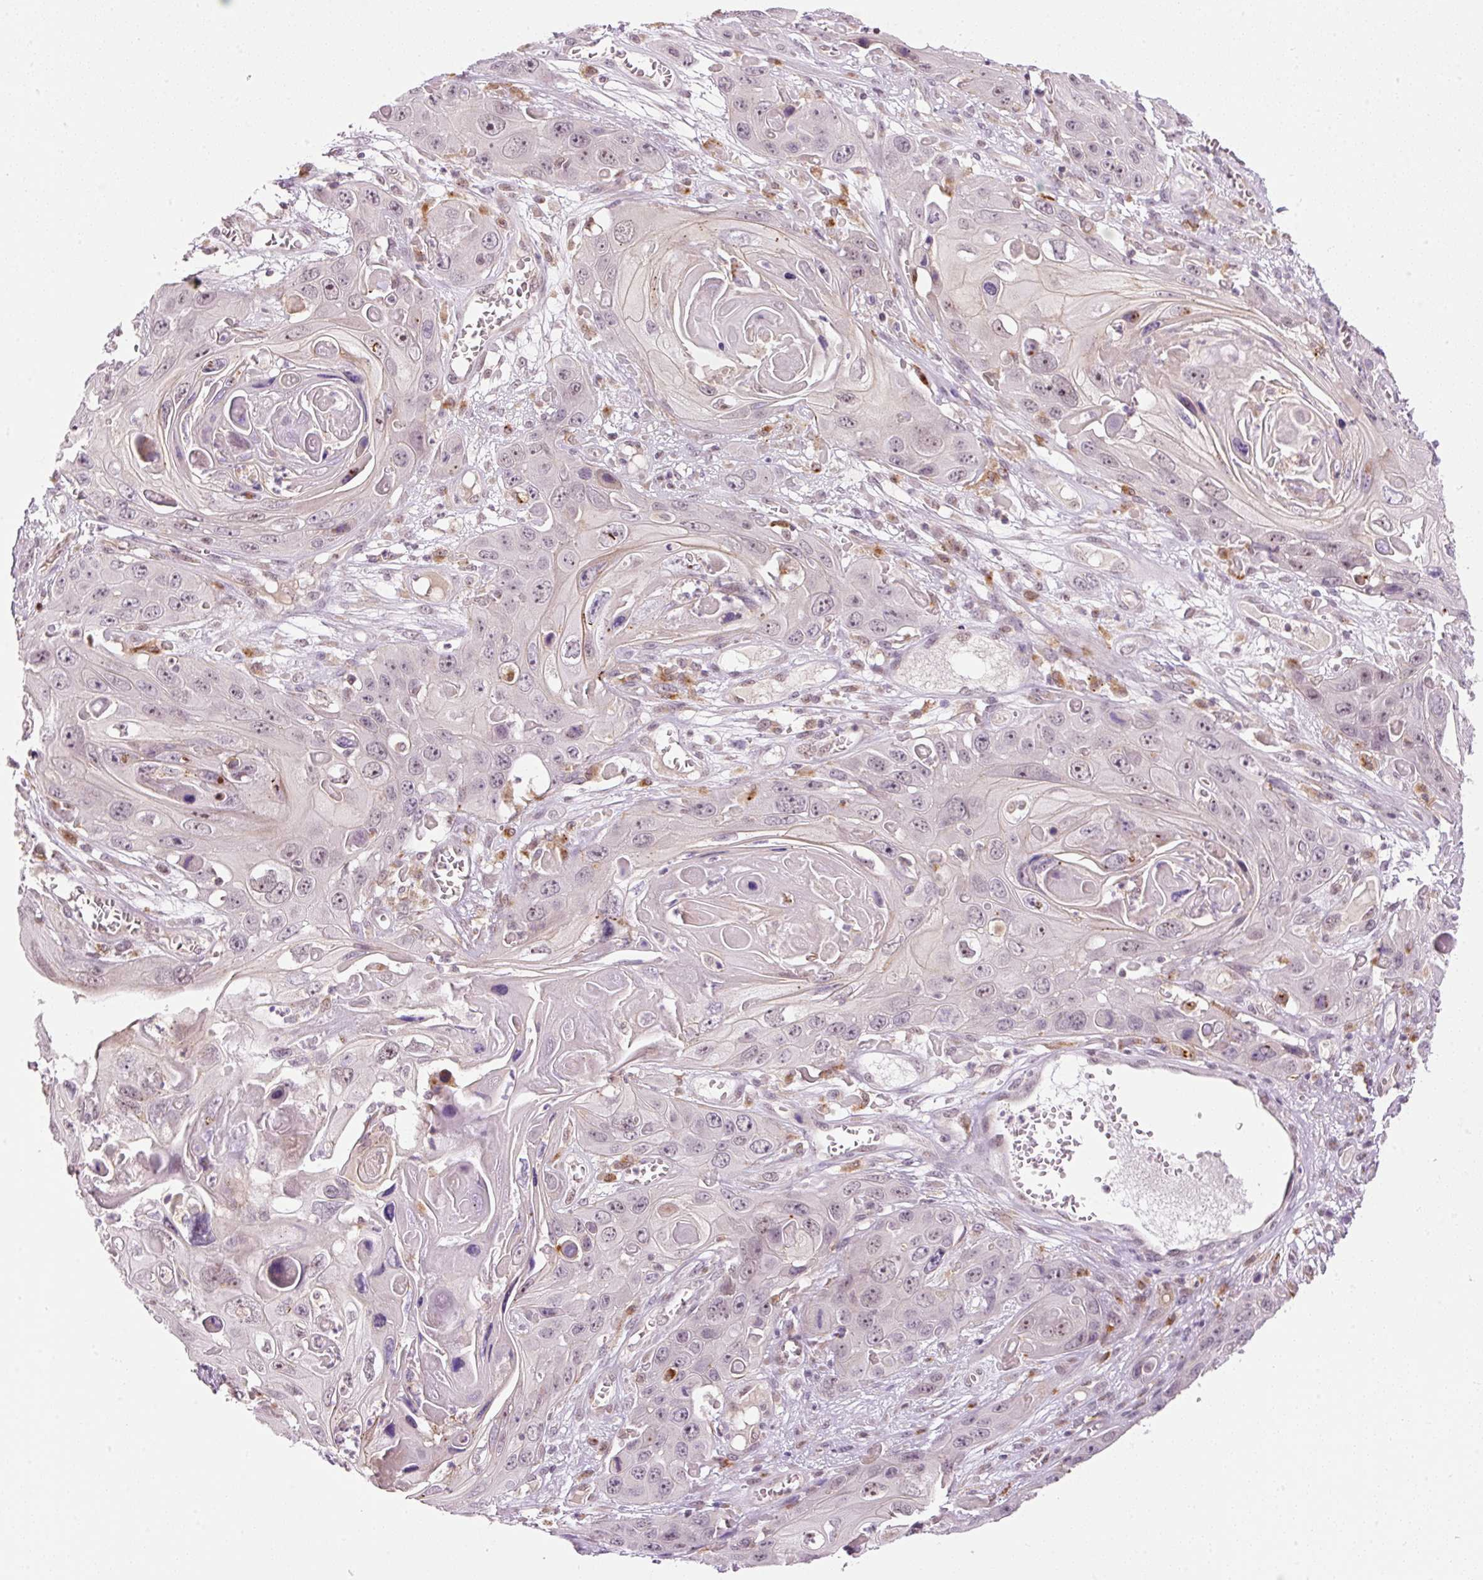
{"staining": {"intensity": "negative", "quantity": "none", "location": "none"}, "tissue": "skin cancer", "cell_type": "Tumor cells", "image_type": "cancer", "snomed": [{"axis": "morphology", "description": "Squamous cell carcinoma, NOS"}, {"axis": "topography", "description": "Skin"}], "caption": "IHC image of skin cancer (squamous cell carcinoma) stained for a protein (brown), which reveals no expression in tumor cells.", "gene": "ZNF639", "patient": {"sex": "male", "age": 55}}